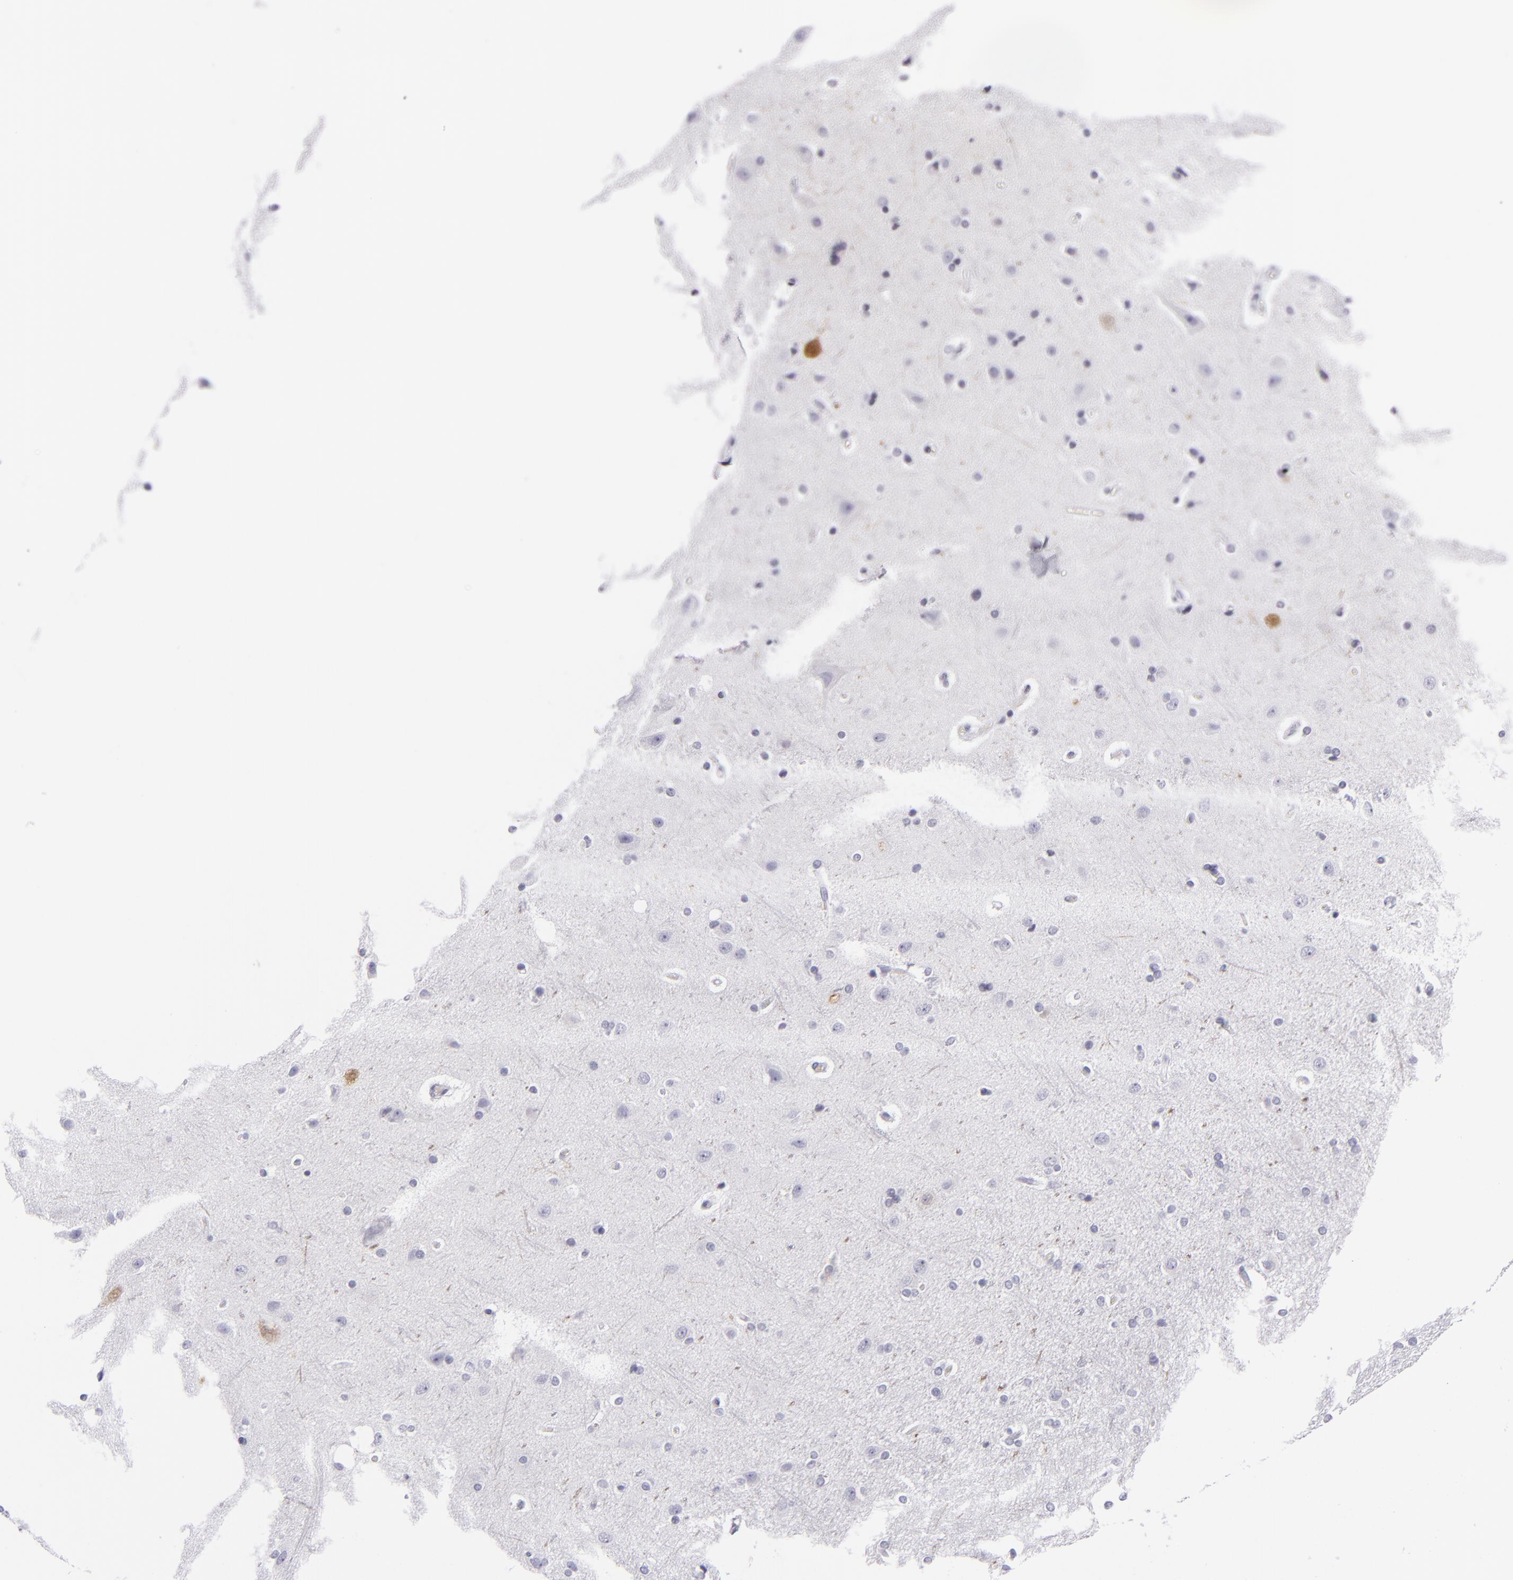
{"staining": {"intensity": "negative", "quantity": "none", "location": "none"}, "tissue": "cerebral cortex", "cell_type": "Endothelial cells", "image_type": "normal", "snomed": [{"axis": "morphology", "description": "Normal tissue, NOS"}, {"axis": "topography", "description": "Cerebral cortex"}], "caption": "Immunohistochemistry of benign human cerebral cortex reveals no positivity in endothelial cells. (DAB IHC with hematoxylin counter stain).", "gene": "PVALB", "patient": {"sex": "female", "age": 54}}